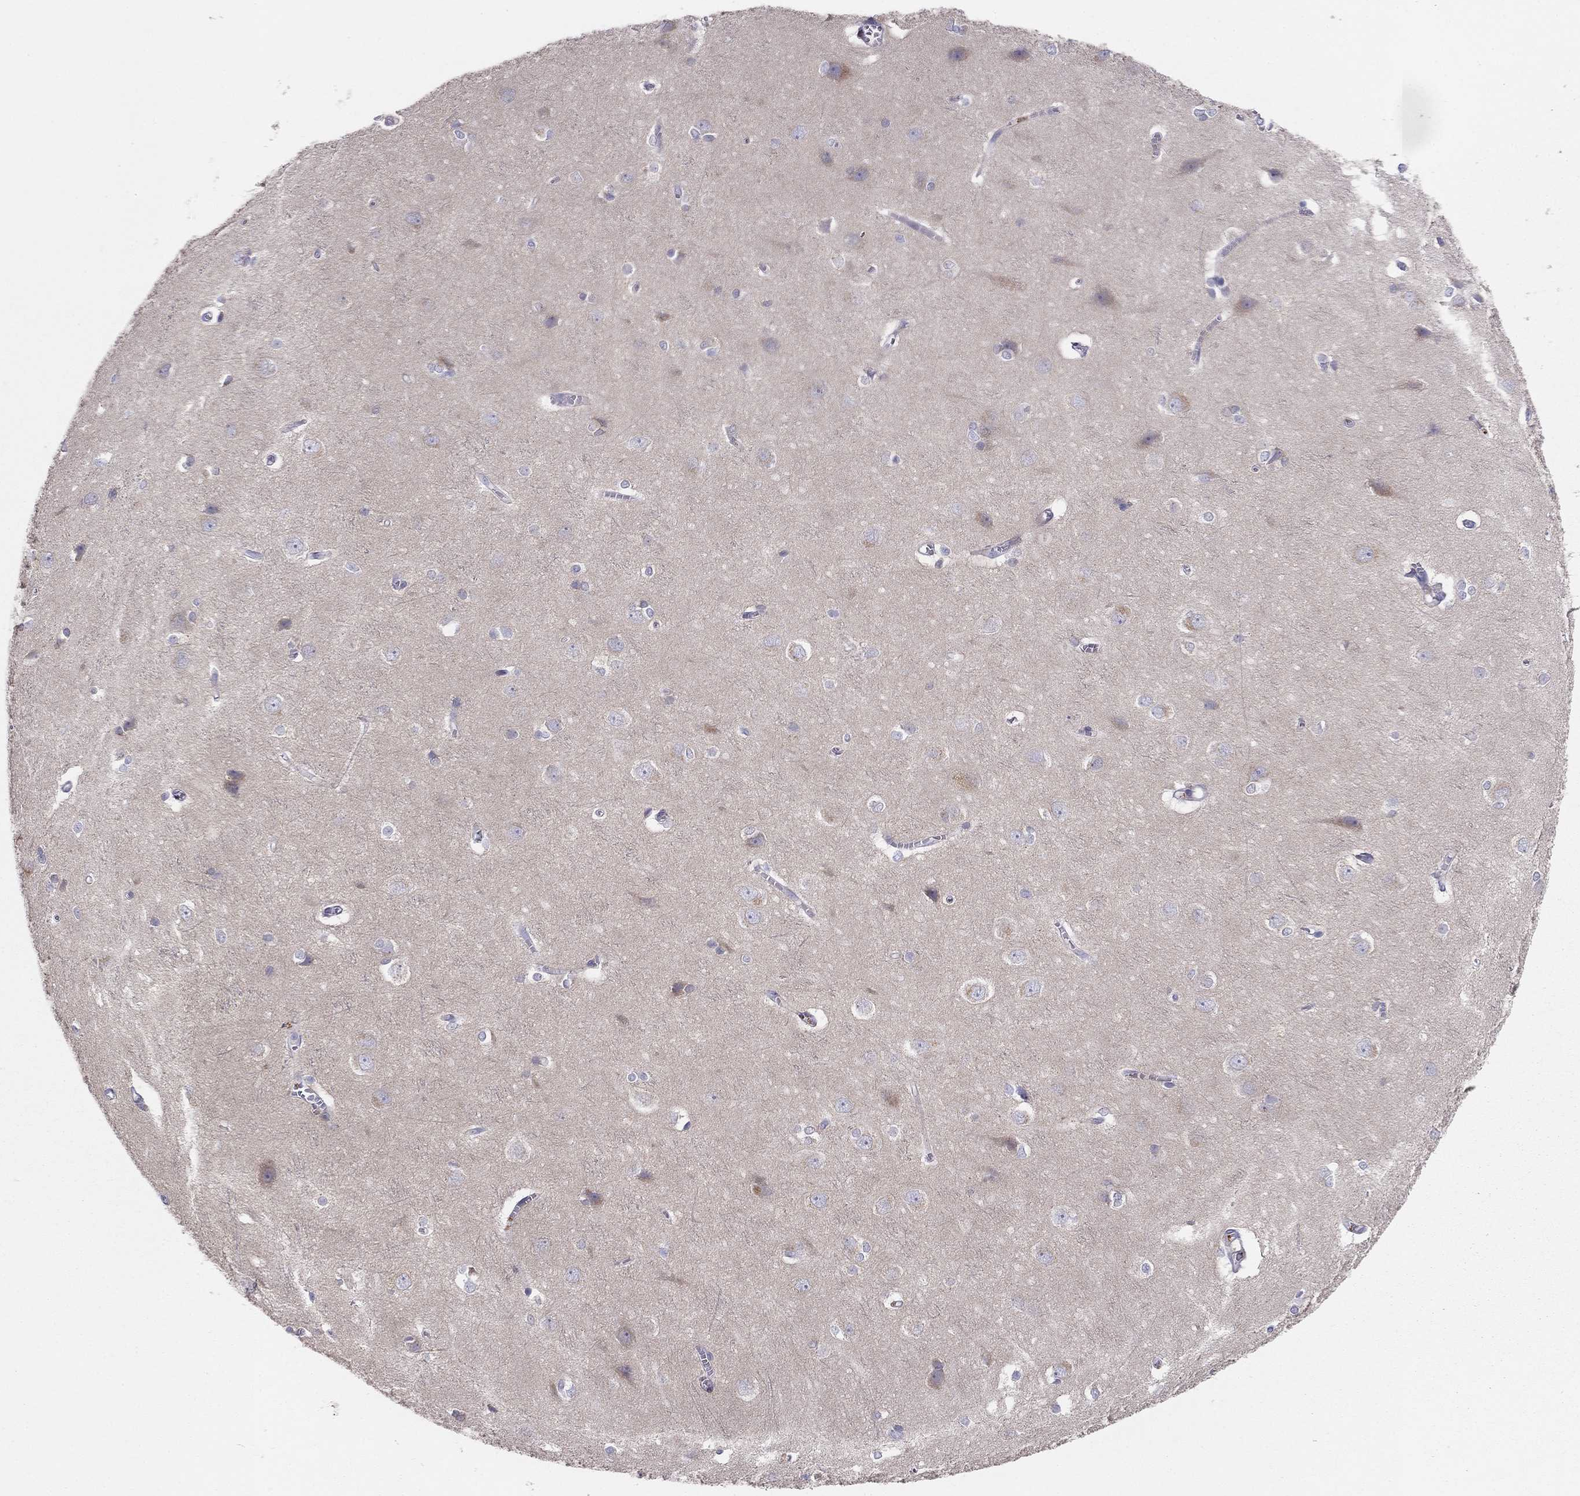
{"staining": {"intensity": "negative", "quantity": "none", "location": "none"}, "tissue": "cerebral cortex", "cell_type": "Endothelial cells", "image_type": "normal", "snomed": [{"axis": "morphology", "description": "Normal tissue, NOS"}, {"axis": "topography", "description": "Cerebral cortex"}], "caption": "High magnification brightfield microscopy of unremarkable cerebral cortex stained with DAB (3,3'-diaminobenzidine) (brown) and counterstained with hematoxylin (blue): endothelial cells show no significant expression. (Immunohistochemistry, brightfield microscopy, high magnification).", "gene": "MGAT4C", "patient": {"sex": "male", "age": 37}}